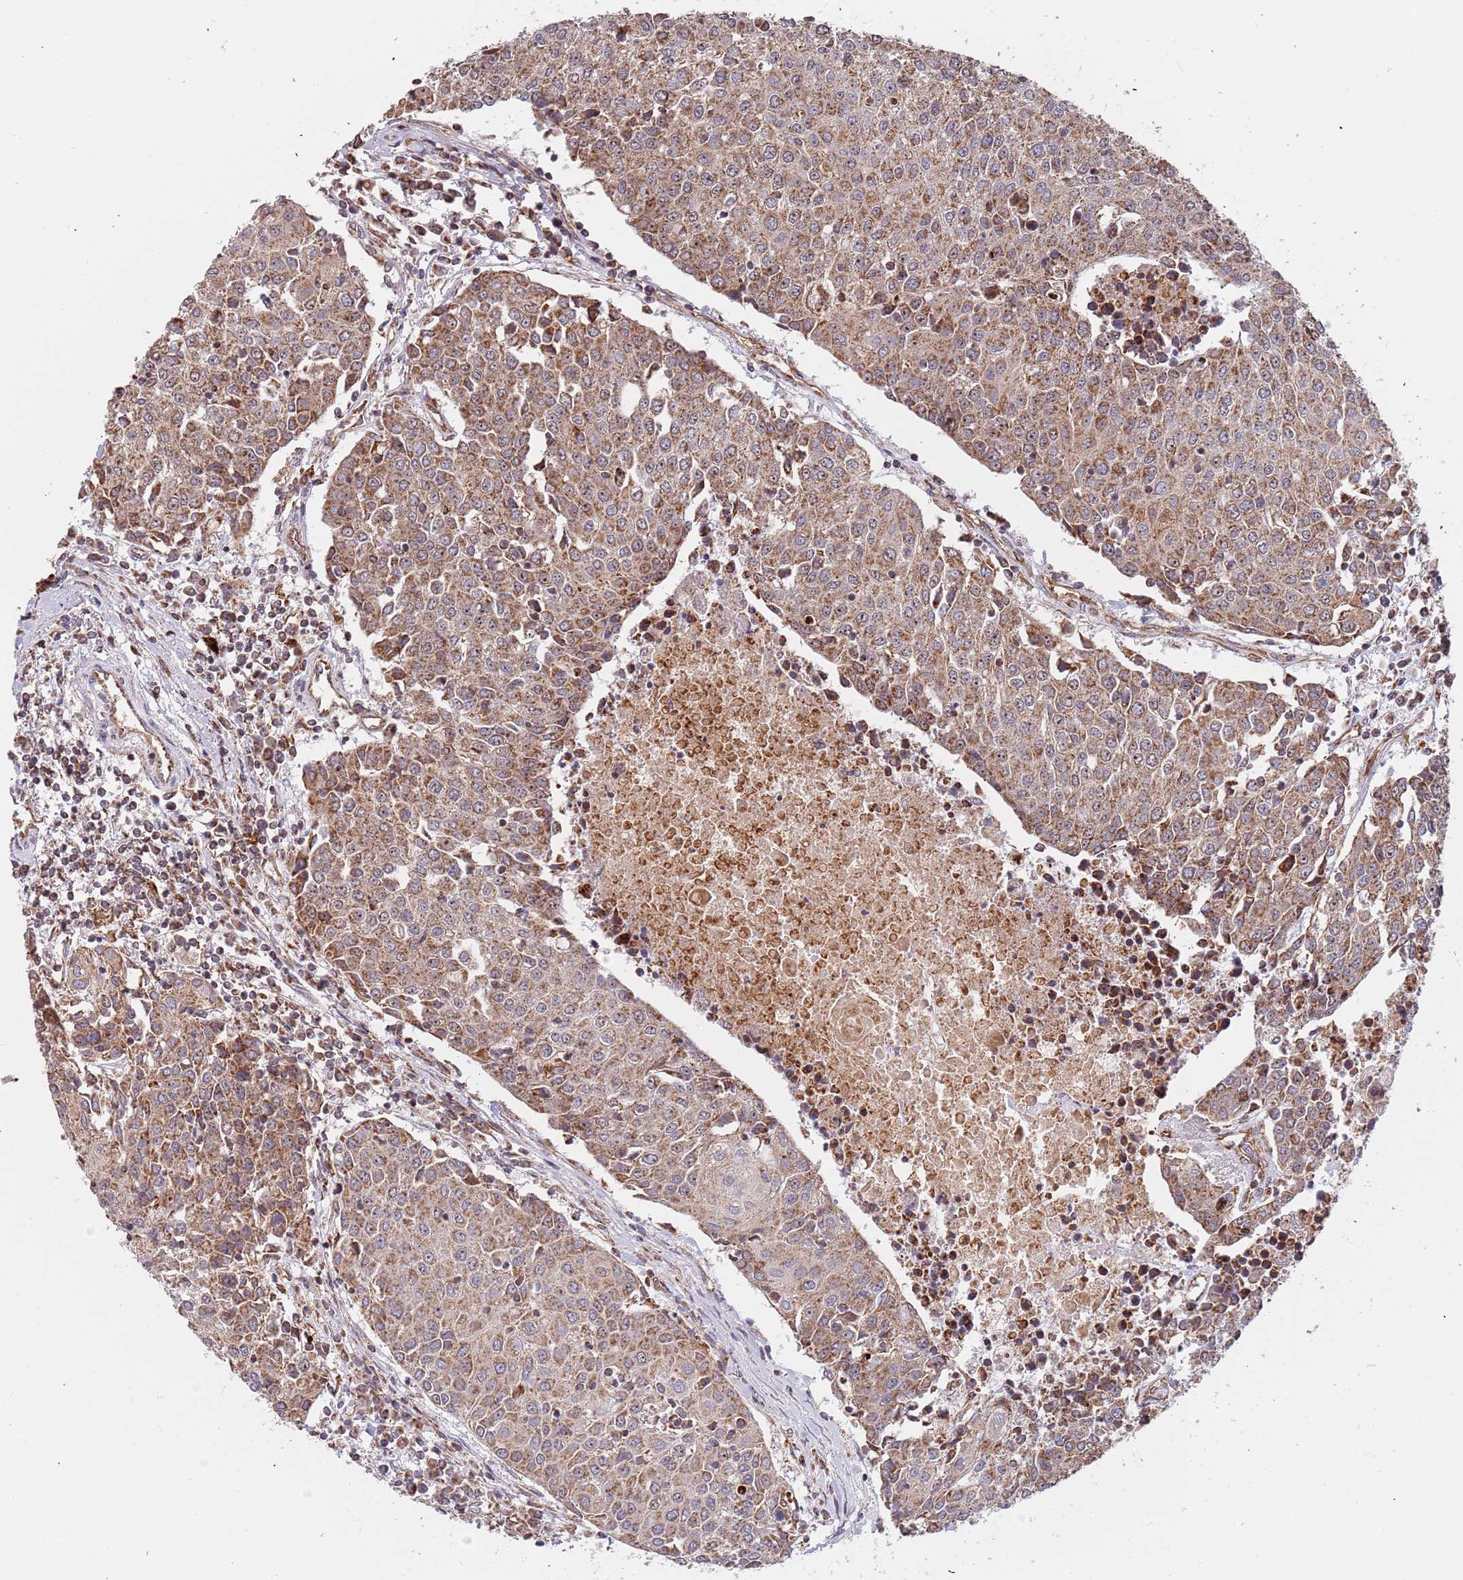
{"staining": {"intensity": "moderate", "quantity": ">75%", "location": "cytoplasmic/membranous"}, "tissue": "urothelial cancer", "cell_type": "Tumor cells", "image_type": "cancer", "snomed": [{"axis": "morphology", "description": "Urothelial carcinoma, High grade"}, {"axis": "topography", "description": "Urinary bladder"}], "caption": "Urothelial carcinoma (high-grade) tissue demonstrates moderate cytoplasmic/membranous staining in about >75% of tumor cells", "gene": "DCHS1", "patient": {"sex": "female", "age": 85}}